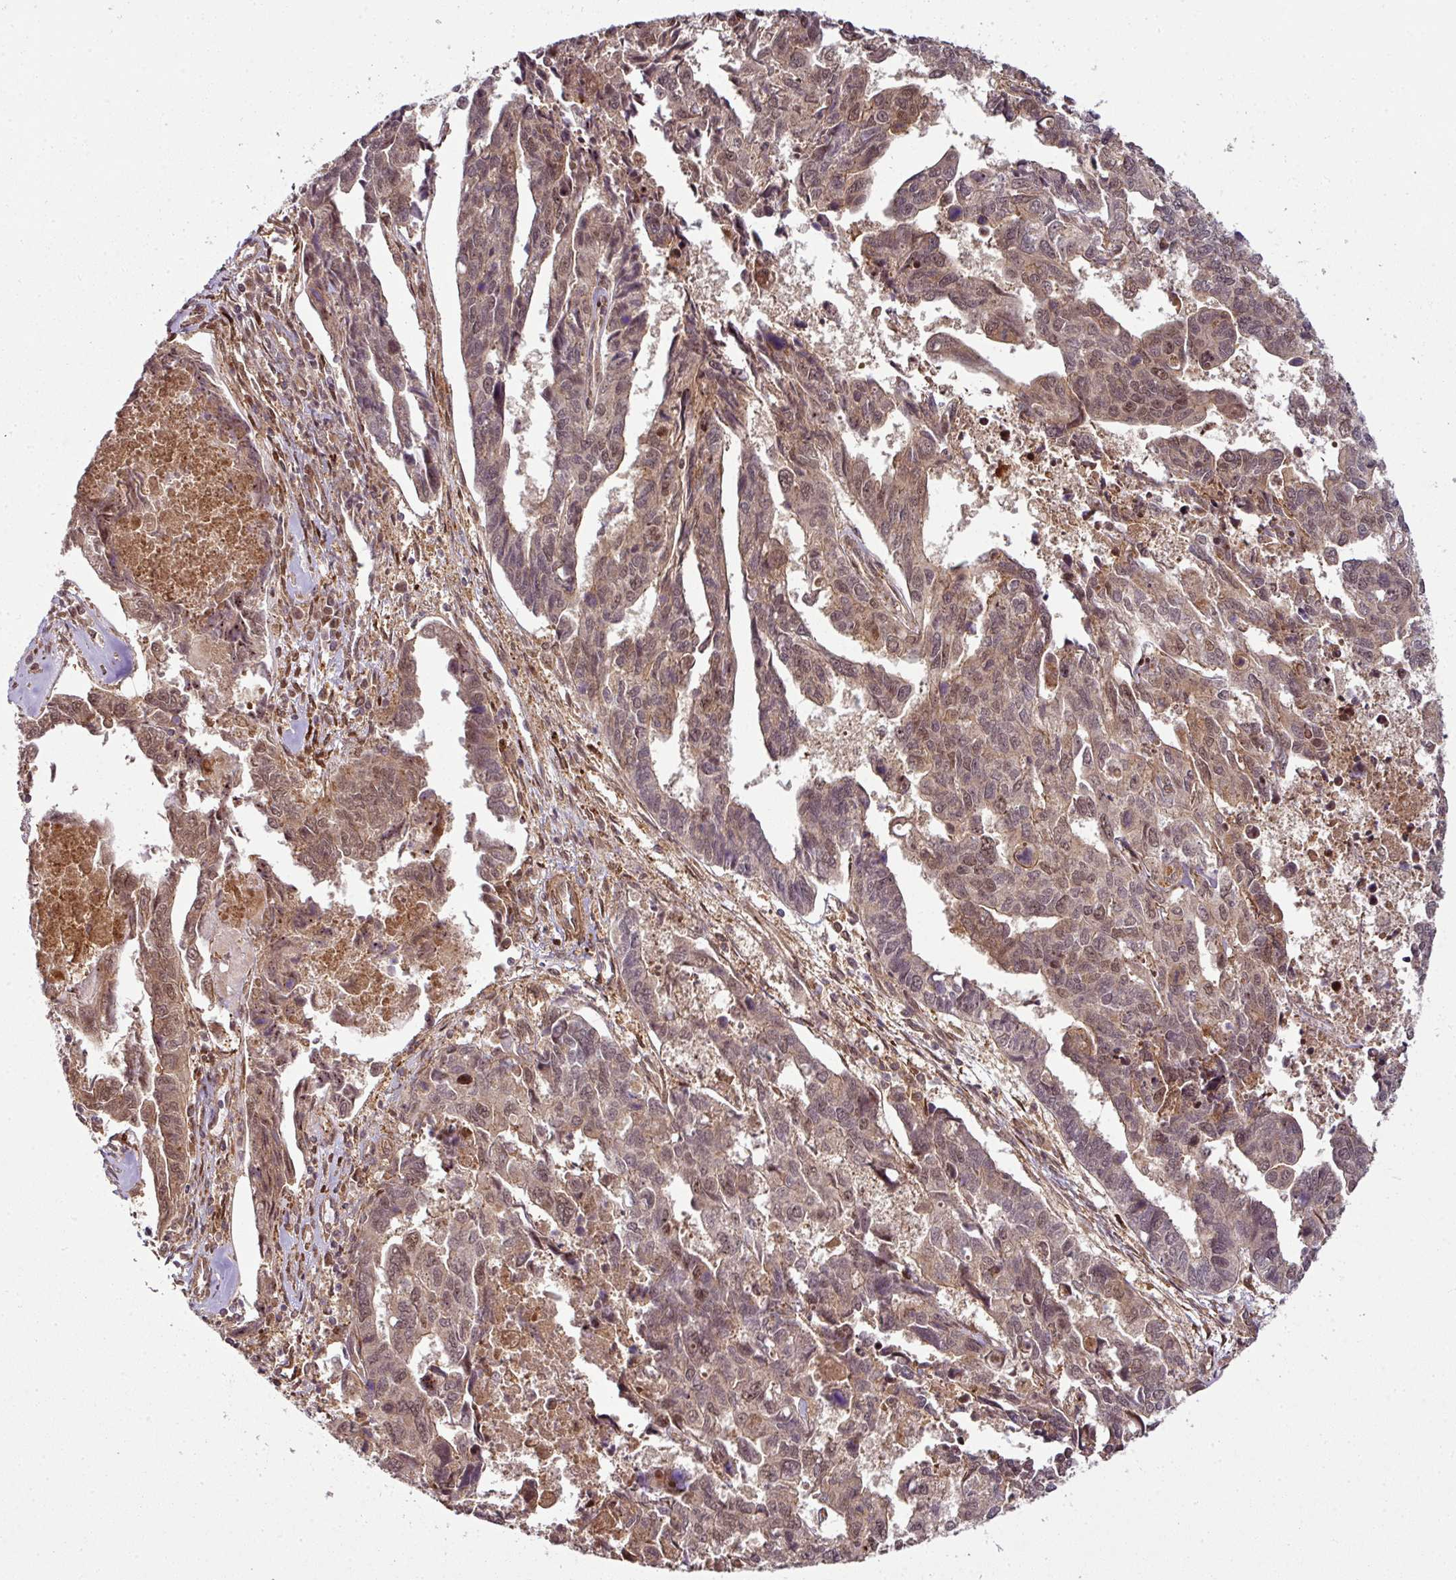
{"staining": {"intensity": "moderate", "quantity": ">75%", "location": "cytoplasmic/membranous,nuclear"}, "tissue": "endometrial cancer", "cell_type": "Tumor cells", "image_type": "cancer", "snomed": [{"axis": "morphology", "description": "Adenocarcinoma, NOS"}, {"axis": "topography", "description": "Endometrium"}], "caption": "The image reveals immunohistochemical staining of endometrial cancer (adenocarcinoma). There is moderate cytoplasmic/membranous and nuclear positivity is appreciated in approximately >75% of tumor cells.", "gene": "ATAT1", "patient": {"sex": "female", "age": 73}}